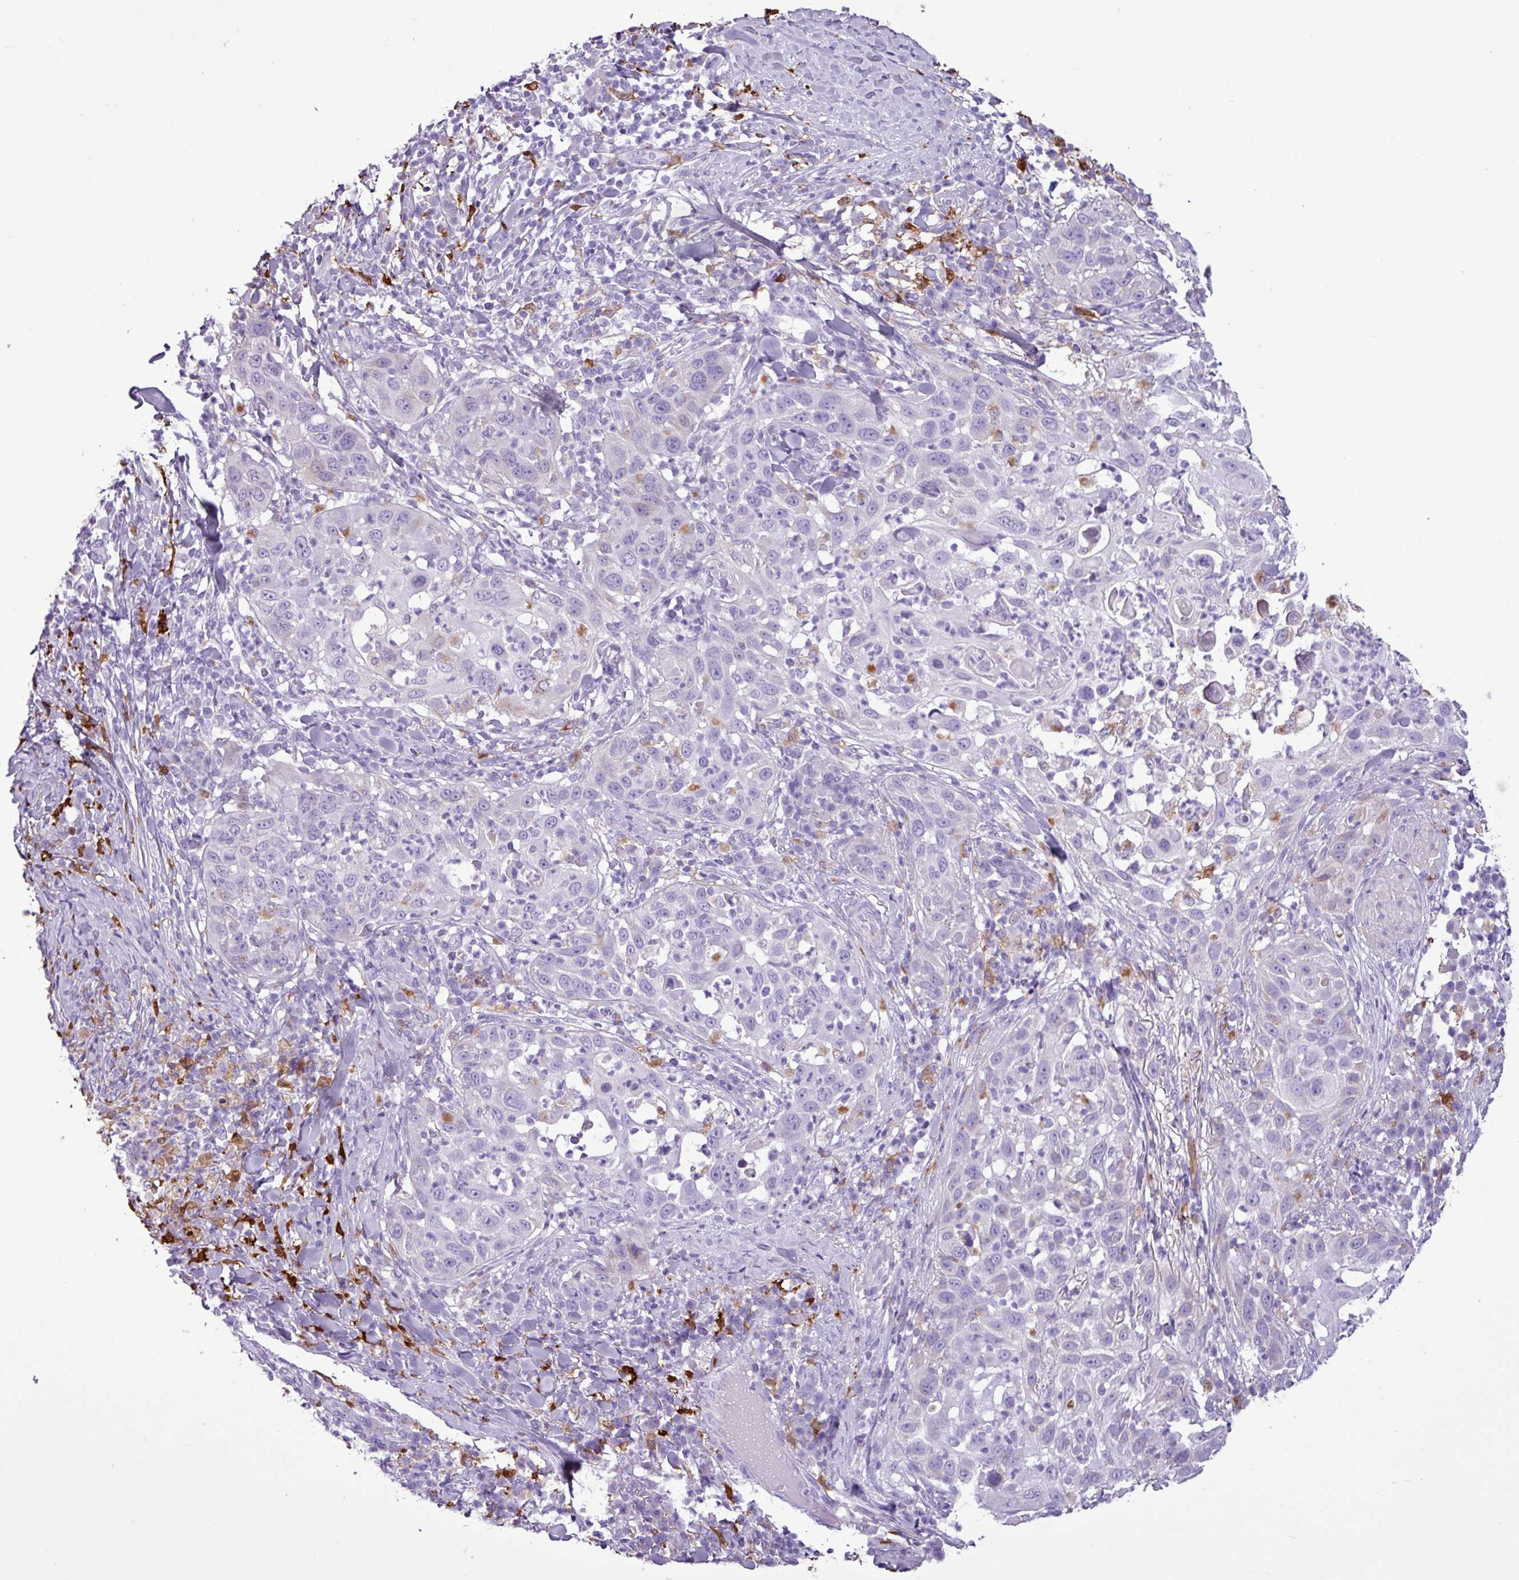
{"staining": {"intensity": "weak", "quantity": "<25%", "location": "cytoplasmic/membranous"}, "tissue": "skin cancer", "cell_type": "Tumor cells", "image_type": "cancer", "snomed": [{"axis": "morphology", "description": "Squamous cell carcinoma, NOS"}, {"axis": "topography", "description": "Skin"}], "caption": "Skin squamous cell carcinoma was stained to show a protein in brown. There is no significant positivity in tumor cells.", "gene": "TMEM200C", "patient": {"sex": "female", "age": 44}}